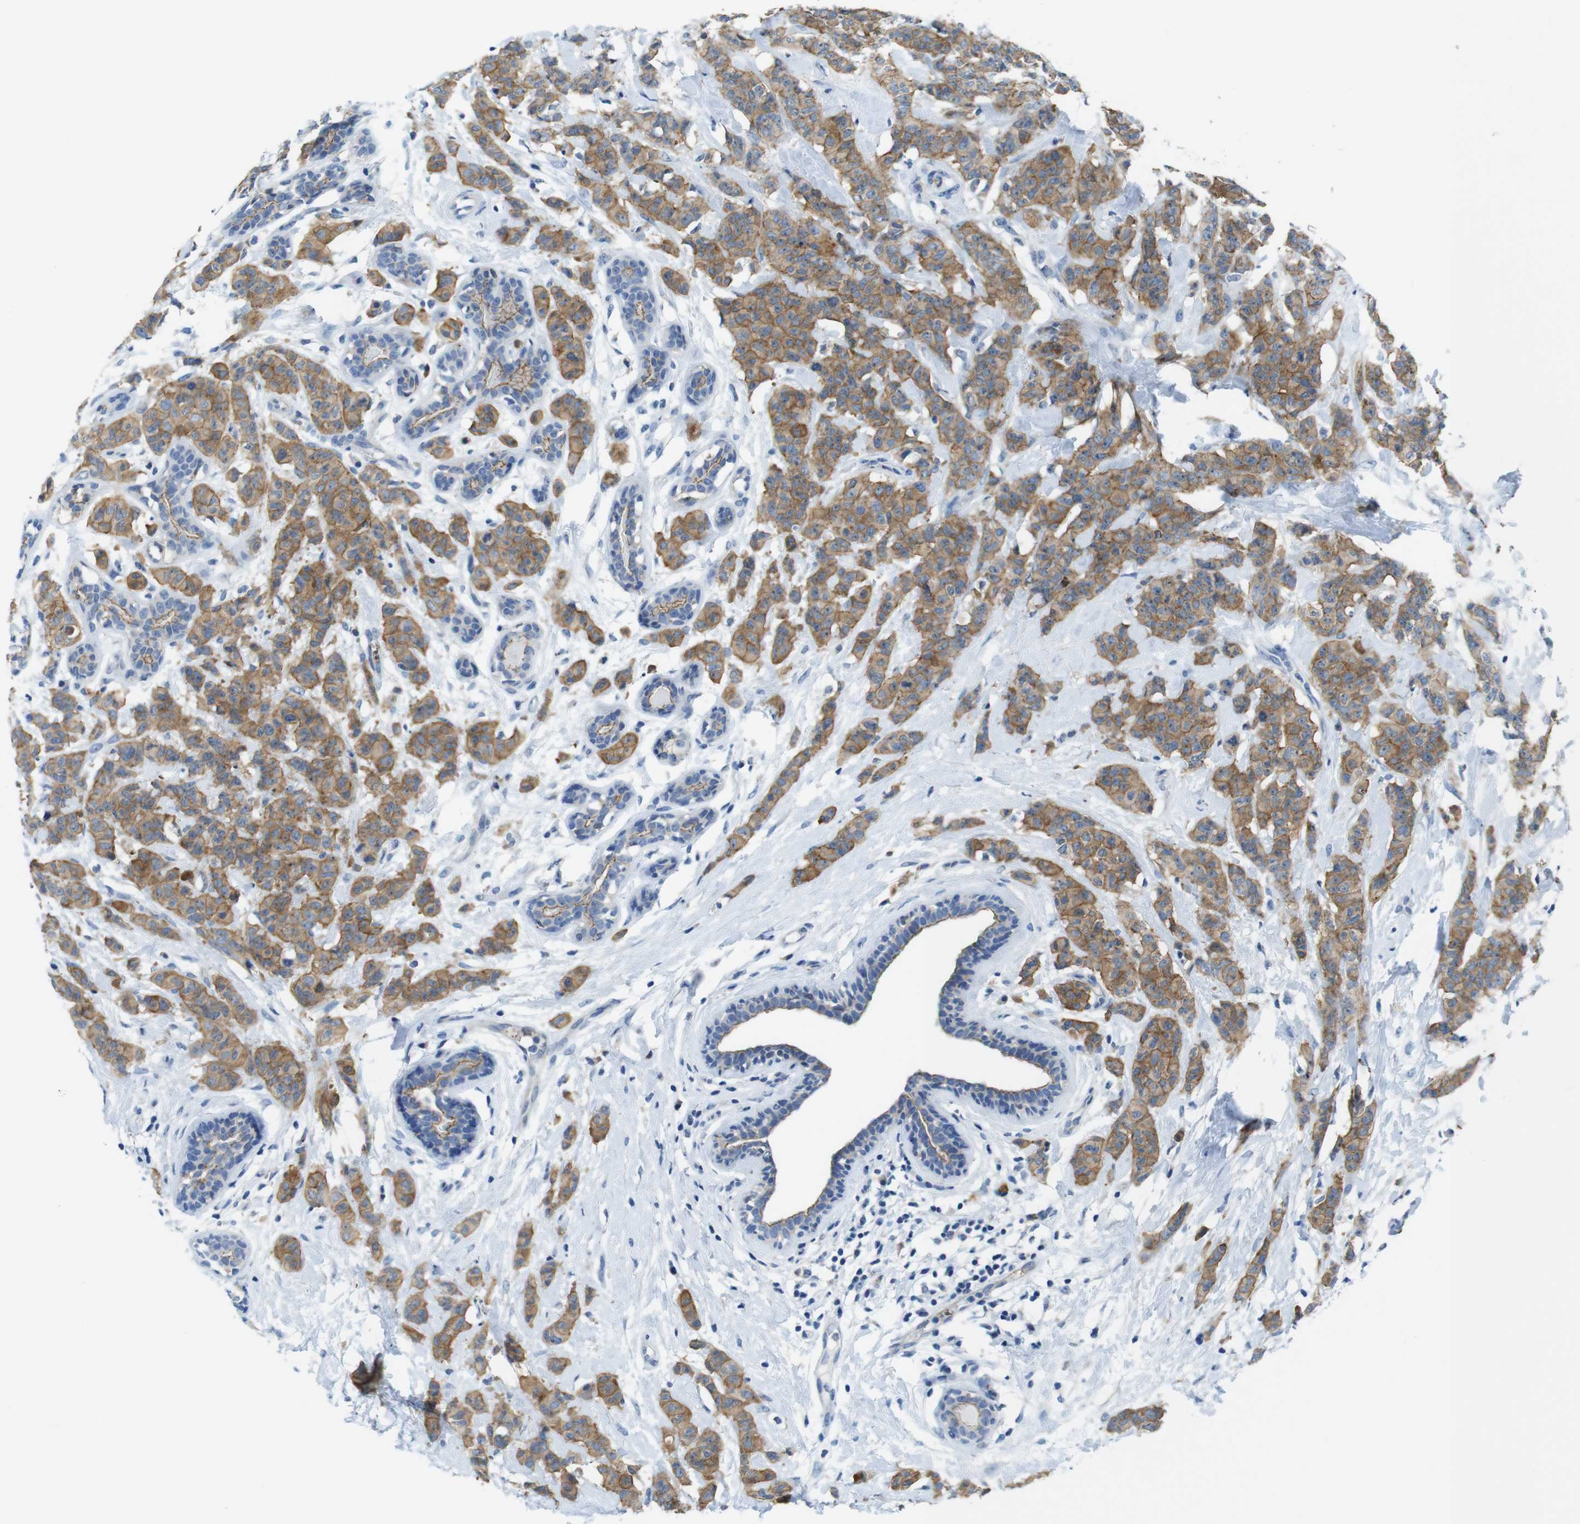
{"staining": {"intensity": "moderate", "quantity": ">75%", "location": "cytoplasmic/membranous"}, "tissue": "breast cancer", "cell_type": "Tumor cells", "image_type": "cancer", "snomed": [{"axis": "morphology", "description": "Normal tissue, NOS"}, {"axis": "morphology", "description": "Duct carcinoma"}, {"axis": "topography", "description": "Breast"}], "caption": "Immunohistochemical staining of breast cancer demonstrates moderate cytoplasmic/membranous protein staining in approximately >75% of tumor cells.", "gene": "TJP3", "patient": {"sex": "female", "age": 40}}